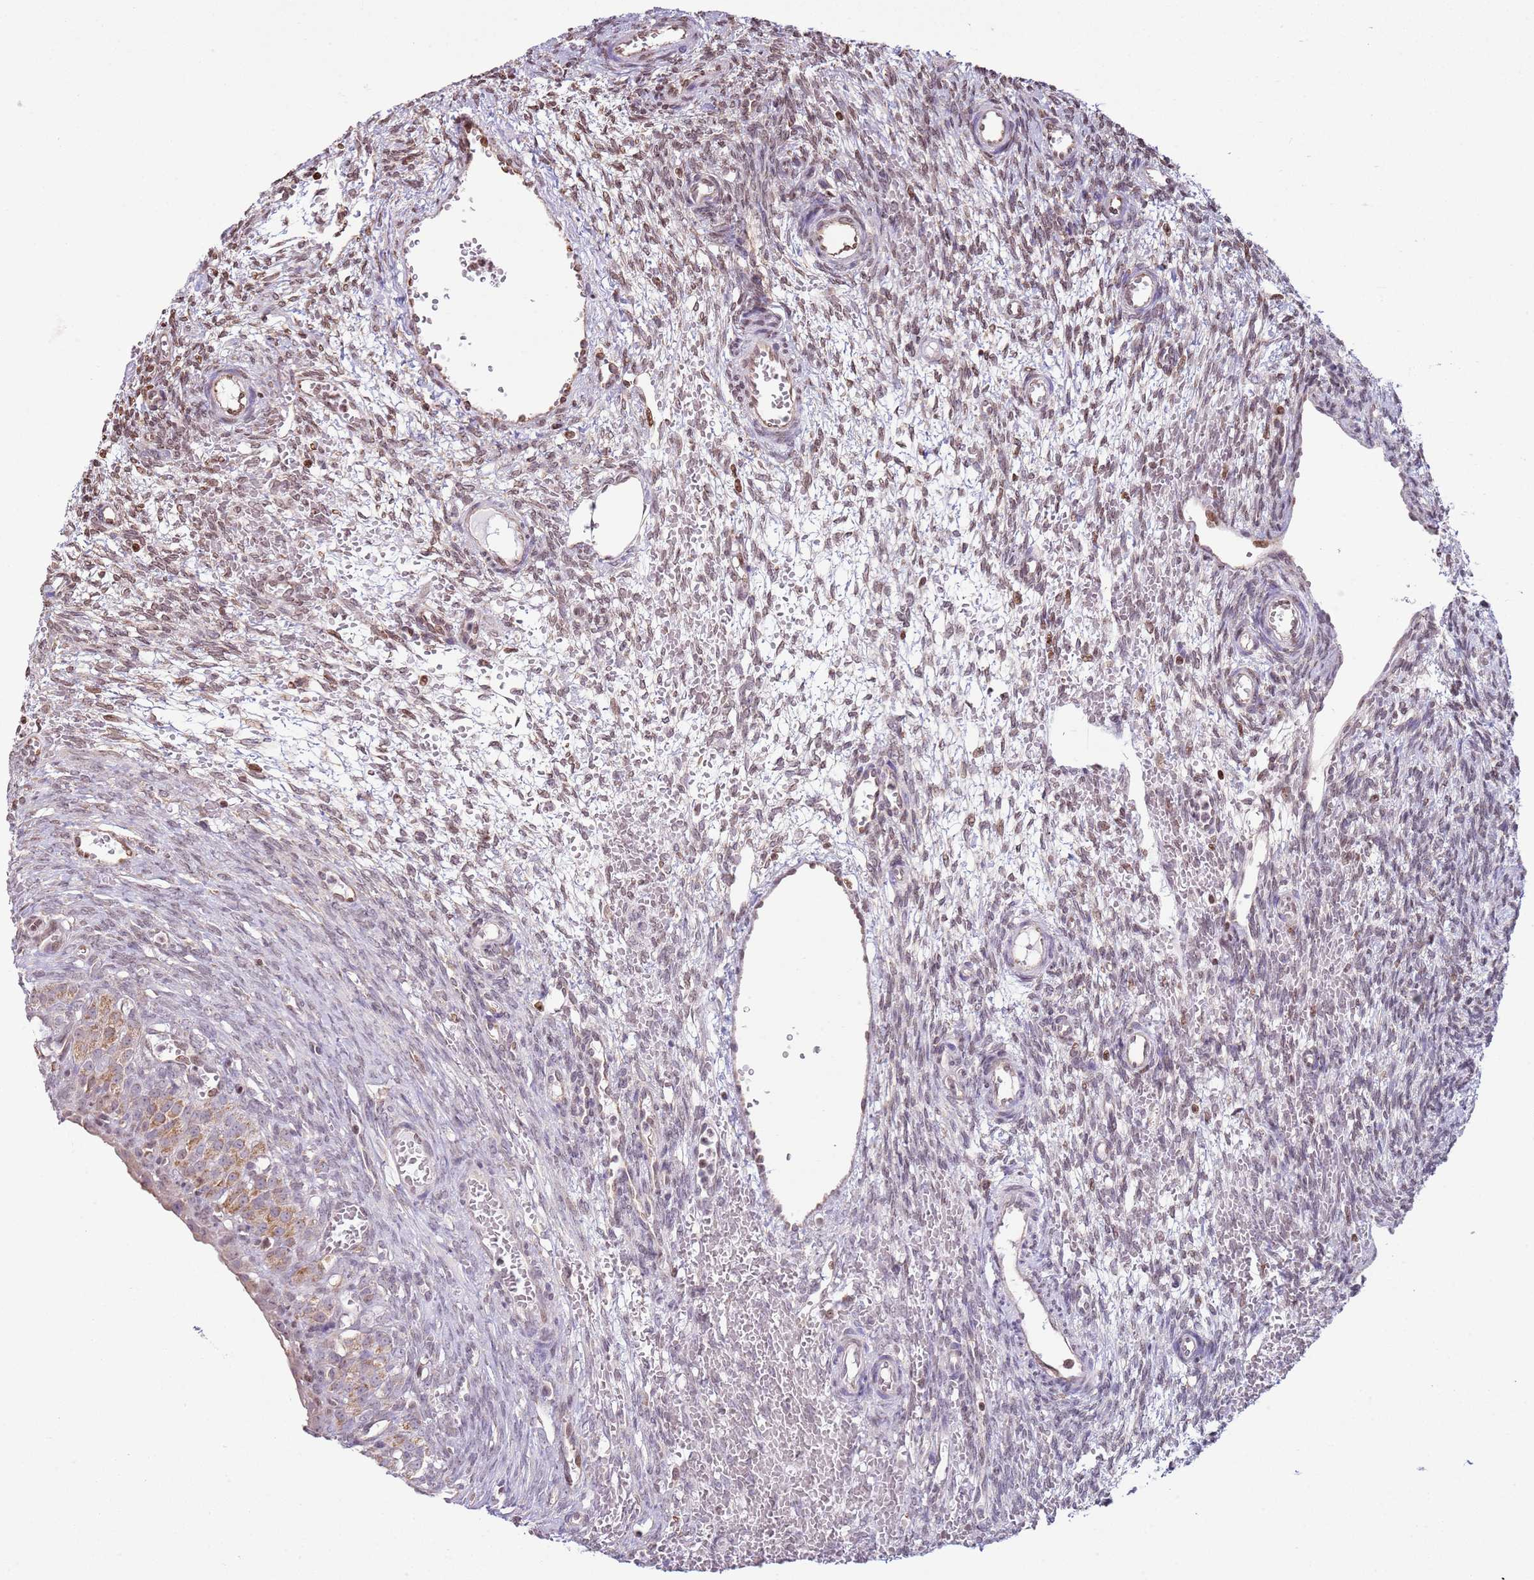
{"staining": {"intensity": "moderate", "quantity": ">75%", "location": "cytoplasmic/membranous"}, "tissue": "ovary", "cell_type": "Follicle cells", "image_type": "normal", "snomed": [{"axis": "morphology", "description": "Normal tissue, NOS"}, {"axis": "topography", "description": "Ovary"}], "caption": "Protein positivity by immunohistochemistry reveals moderate cytoplasmic/membranous expression in about >75% of follicle cells in unremarkable ovary.", "gene": "SCAF1", "patient": {"sex": "female", "age": 39}}